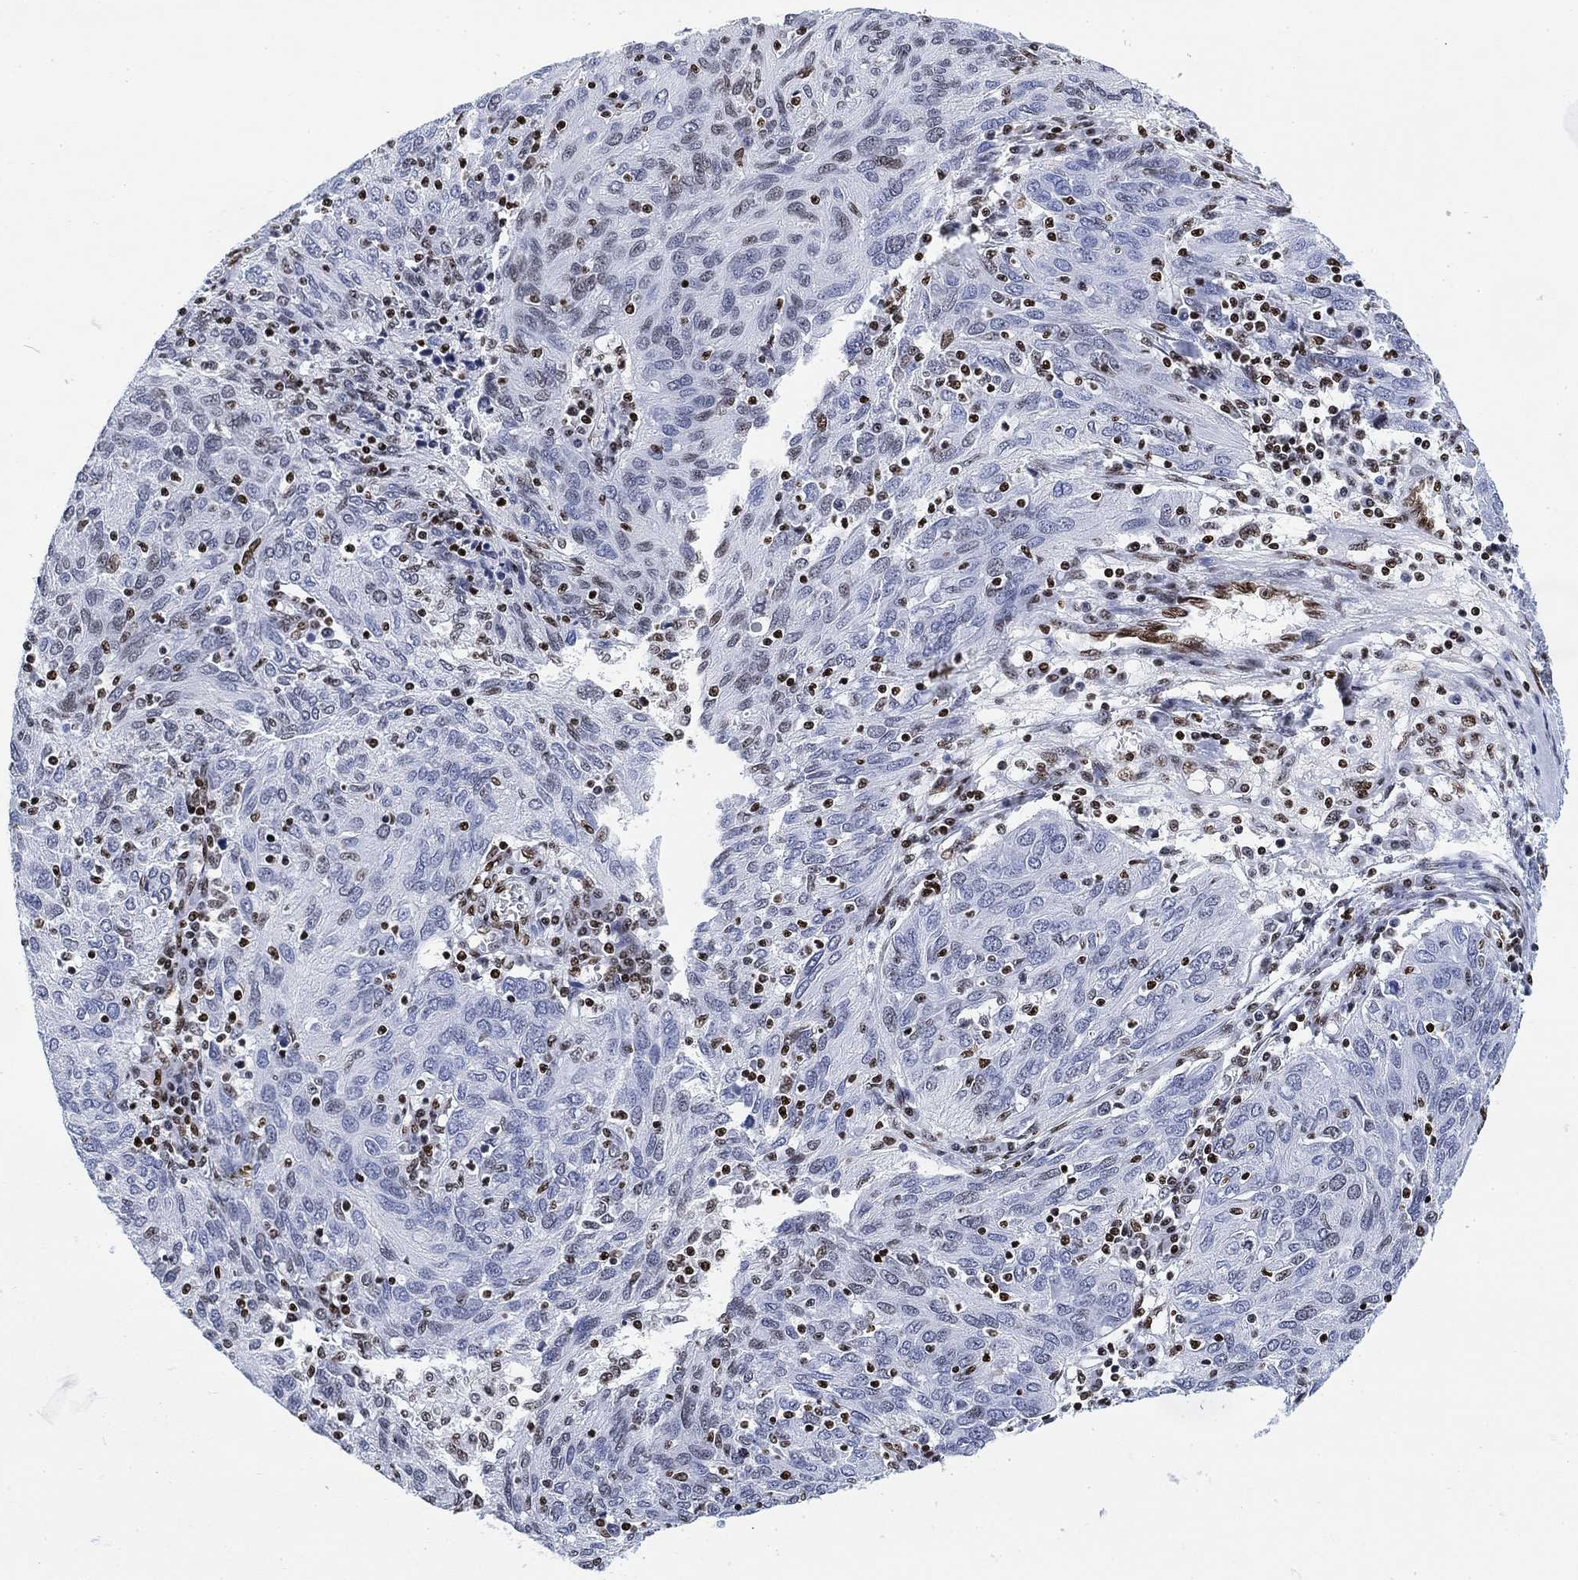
{"staining": {"intensity": "moderate", "quantity": "<25%", "location": "nuclear"}, "tissue": "ovarian cancer", "cell_type": "Tumor cells", "image_type": "cancer", "snomed": [{"axis": "morphology", "description": "Carcinoma, endometroid"}, {"axis": "topography", "description": "Ovary"}], "caption": "Brown immunohistochemical staining in human ovarian cancer demonstrates moderate nuclear expression in about <25% of tumor cells. (Brightfield microscopy of DAB IHC at high magnification).", "gene": "H1-10", "patient": {"sex": "female", "age": 50}}